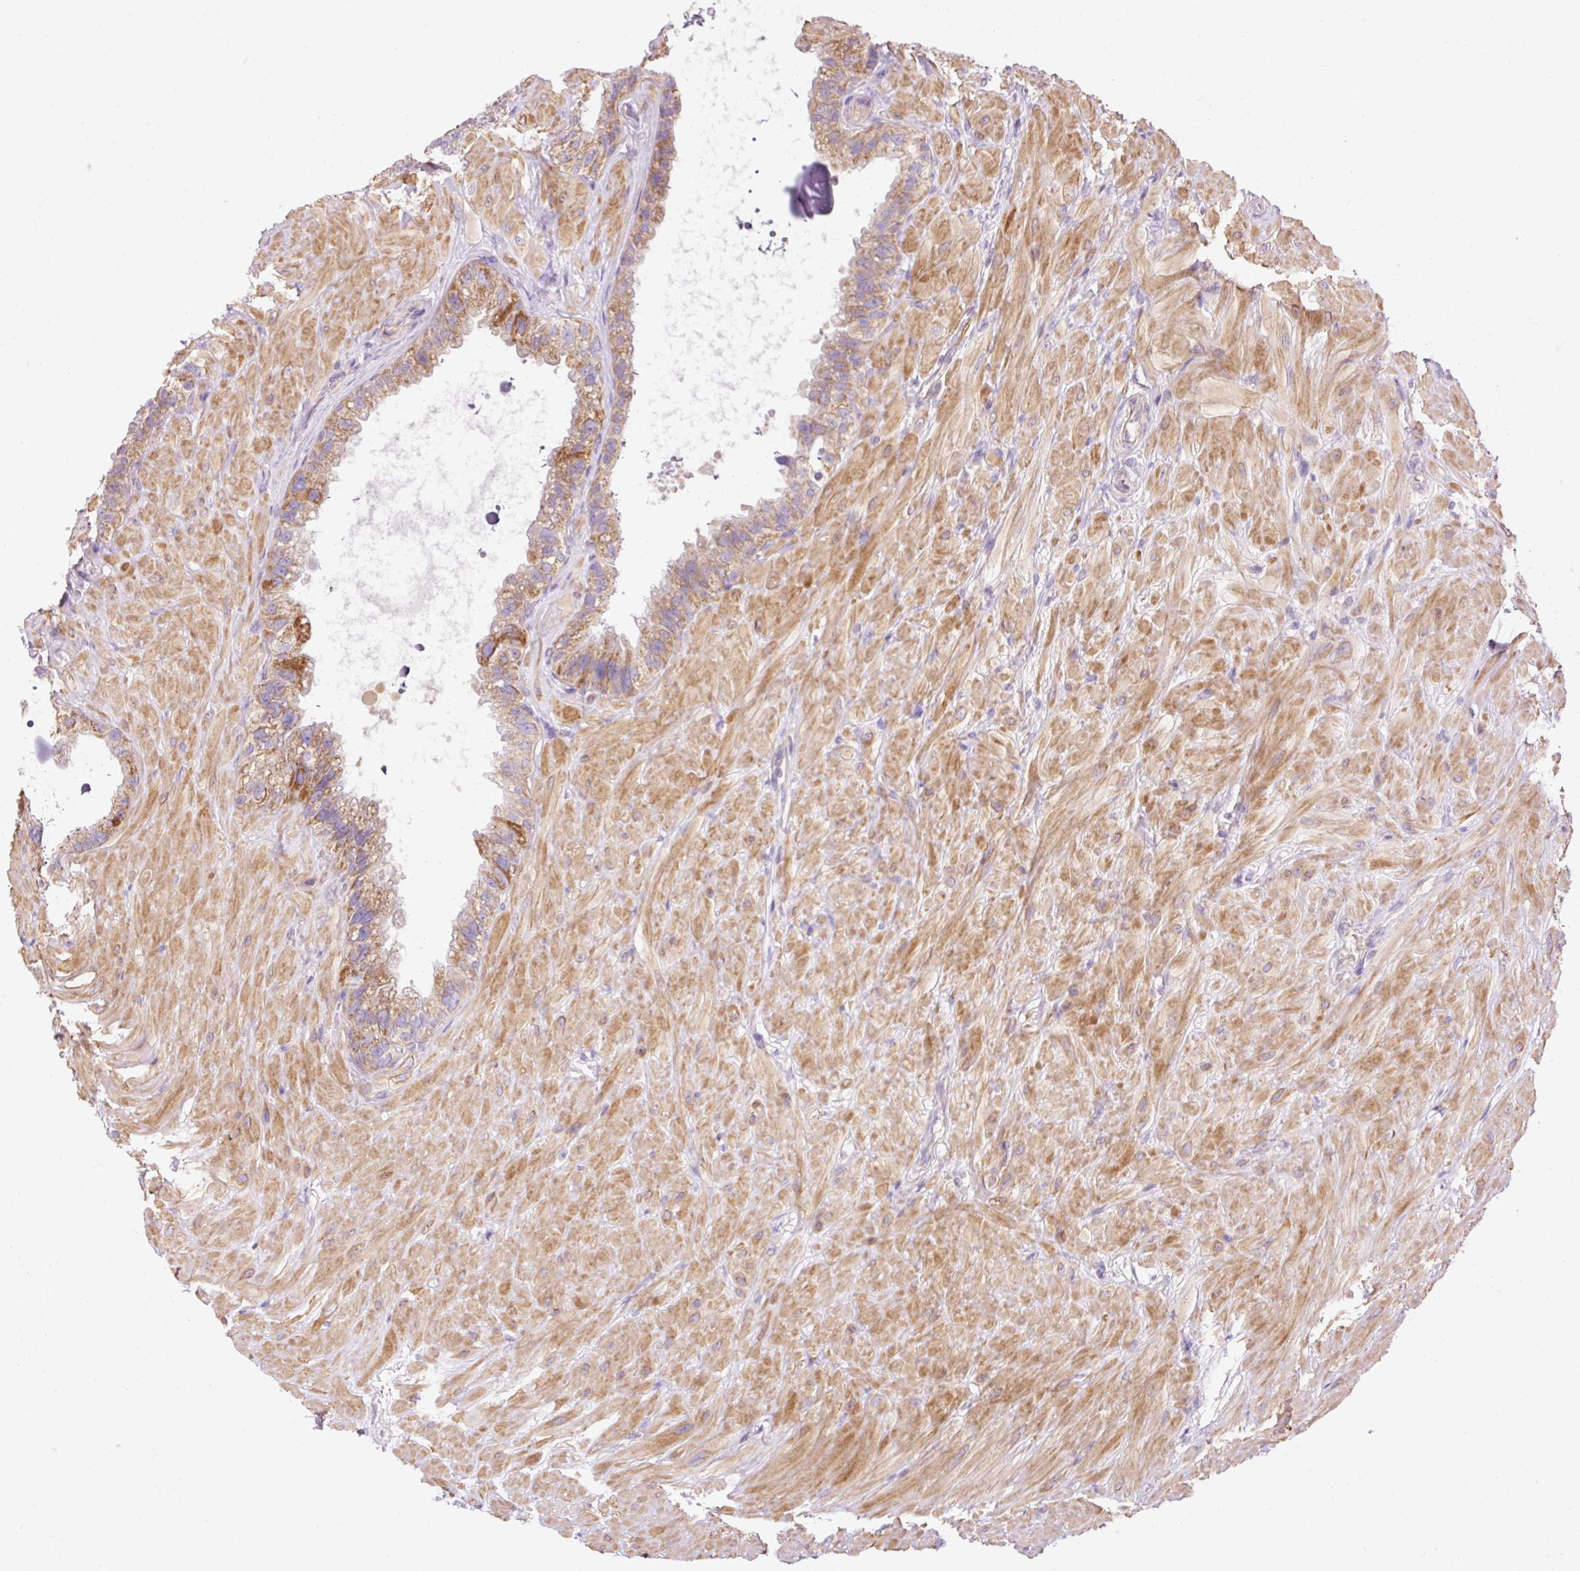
{"staining": {"intensity": "moderate", "quantity": ">75%", "location": "cytoplasmic/membranous"}, "tissue": "seminal vesicle", "cell_type": "Glandular cells", "image_type": "normal", "snomed": [{"axis": "morphology", "description": "Normal tissue, NOS"}, {"axis": "topography", "description": "Seminal veicle"}, {"axis": "topography", "description": "Peripheral nerve tissue"}], "caption": "This micrograph demonstrates benign seminal vesicle stained with immunohistochemistry to label a protein in brown. The cytoplasmic/membranous of glandular cells show moderate positivity for the protein. Nuclei are counter-stained blue.", "gene": "IMMT", "patient": {"sex": "male", "age": 76}}